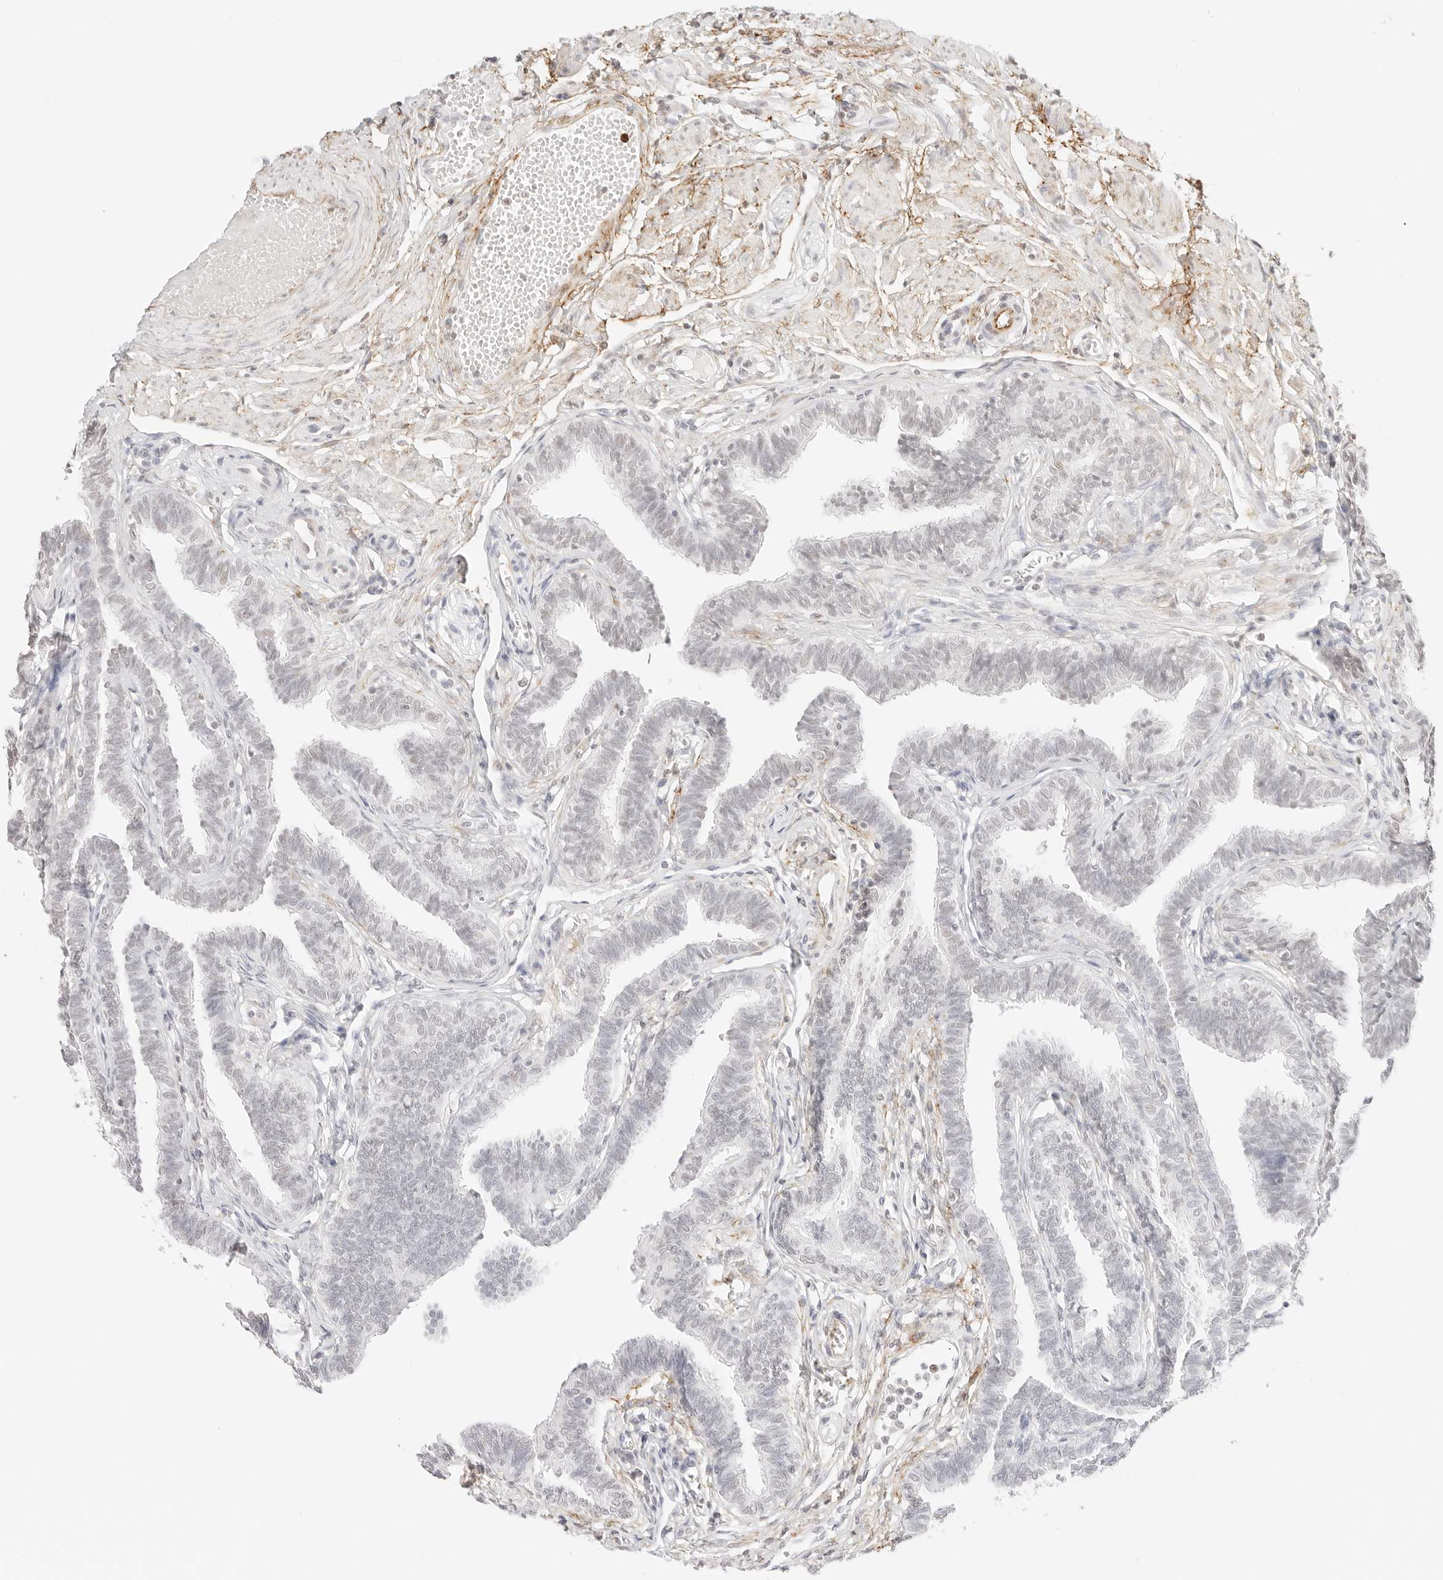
{"staining": {"intensity": "negative", "quantity": "none", "location": "none"}, "tissue": "fallopian tube", "cell_type": "Glandular cells", "image_type": "normal", "snomed": [{"axis": "morphology", "description": "Normal tissue, NOS"}, {"axis": "topography", "description": "Fallopian tube"}, {"axis": "topography", "description": "Ovary"}], "caption": "High power microscopy histopathology image of an immunohistochemistry image of normal fallopian tube, revealing no significant staining in glandular cells. (DAB (3,3'-diaminobenzidine) immunohistochemistry (IHC) with hematoxylin counter stain).", "gene": "FBLN5", "patient": {"sex": "female", "age": 23}}